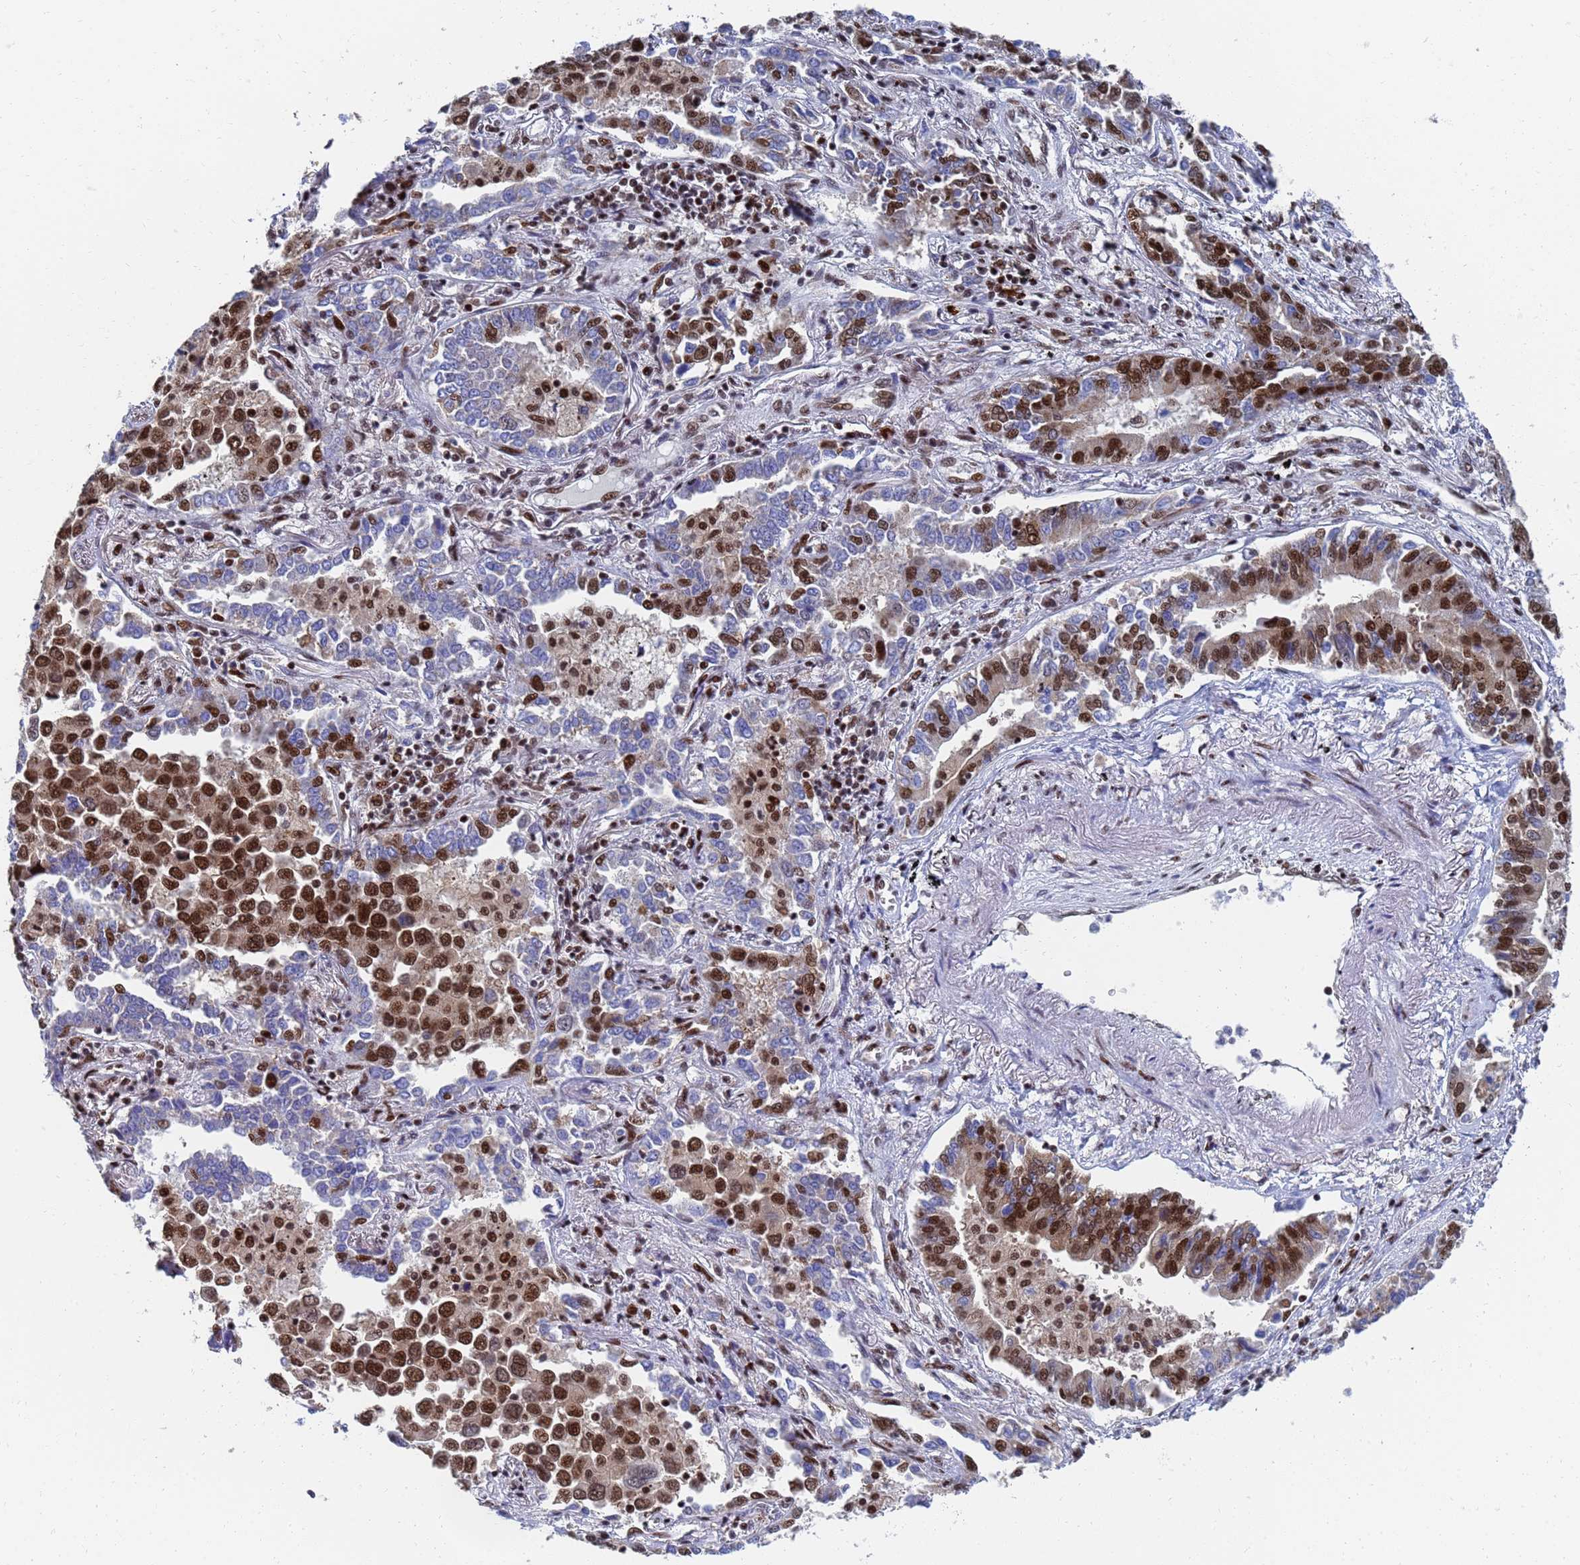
{"staining": {"intensity": "strong", "quantity": ">75%", "location": "nuclear"}, "tissue": "lung cancer", "cell_type": "Tumor cells", "image_type": "cancer", "snomed": [{"axis": "morphology", "description": "Adenocarcinoma, NOS"}, {"axis": "topography", "description": "Lung"}], "caption": "The photomicrograph exhibits immunohistochemical staining of lung adenocarcinoma. There is strong nuclear positivity is identified in about >75% of tumor cells.", "gene": "AP5Z1", "patient": {"sex": "male", "age": 67}}